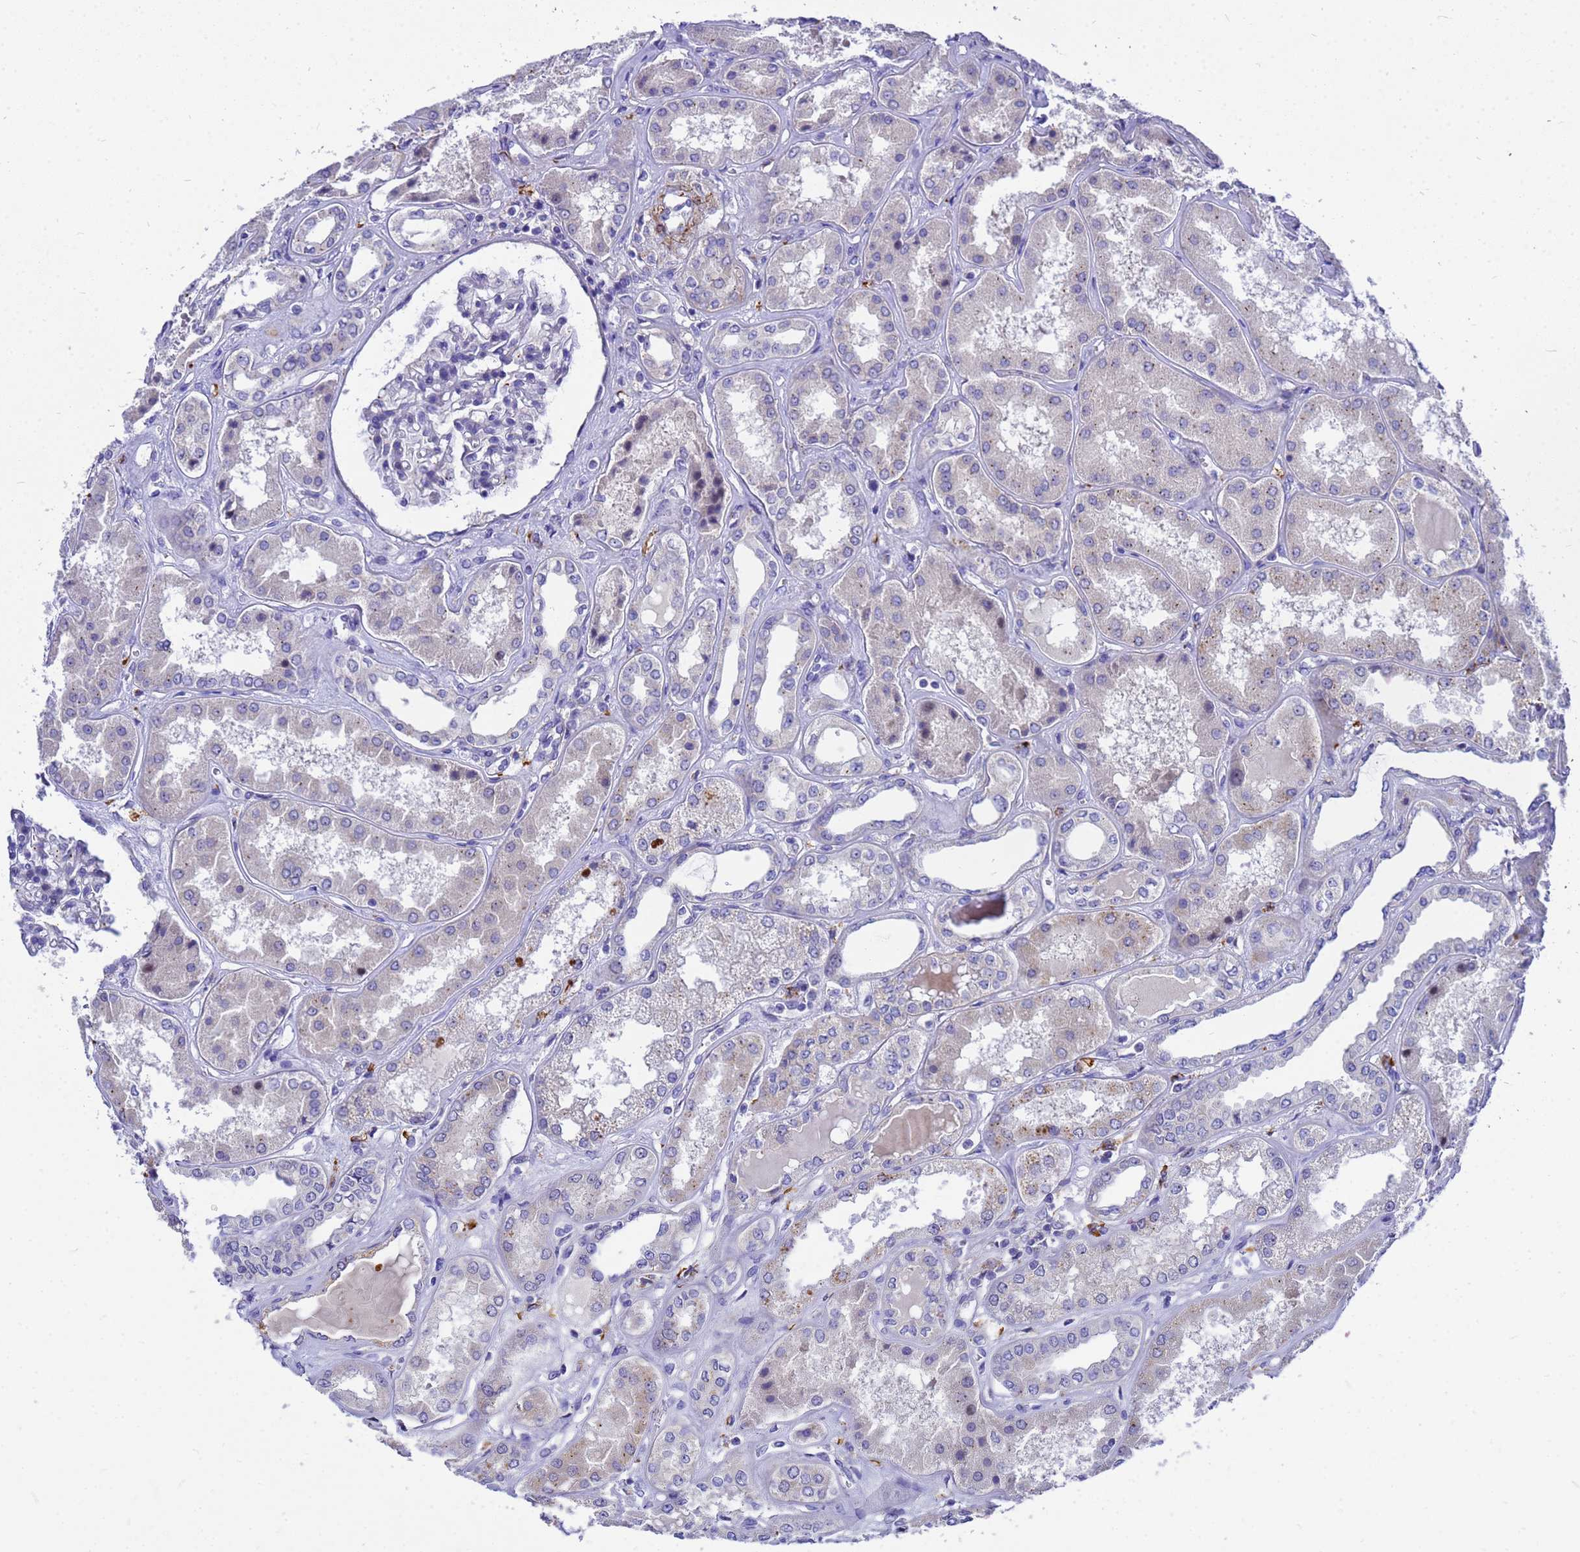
{"staining": {"intensity": "negative", "quantity": "none", "location": "none"}, "tissue": "kidney", "cell_type": "Cells in glomeruli", "image_type": "normal", "snomed": [{"axis": "morphology", "description": "Normal tissue, NOS"}, {"axis": "topography", "description": "Kidney"}], "caption": "Micrograph shows no protein expression in cells in glomeruli of normal kidney.", "gene": "POP7", "patient": {"sex": "female", "age": 56}}